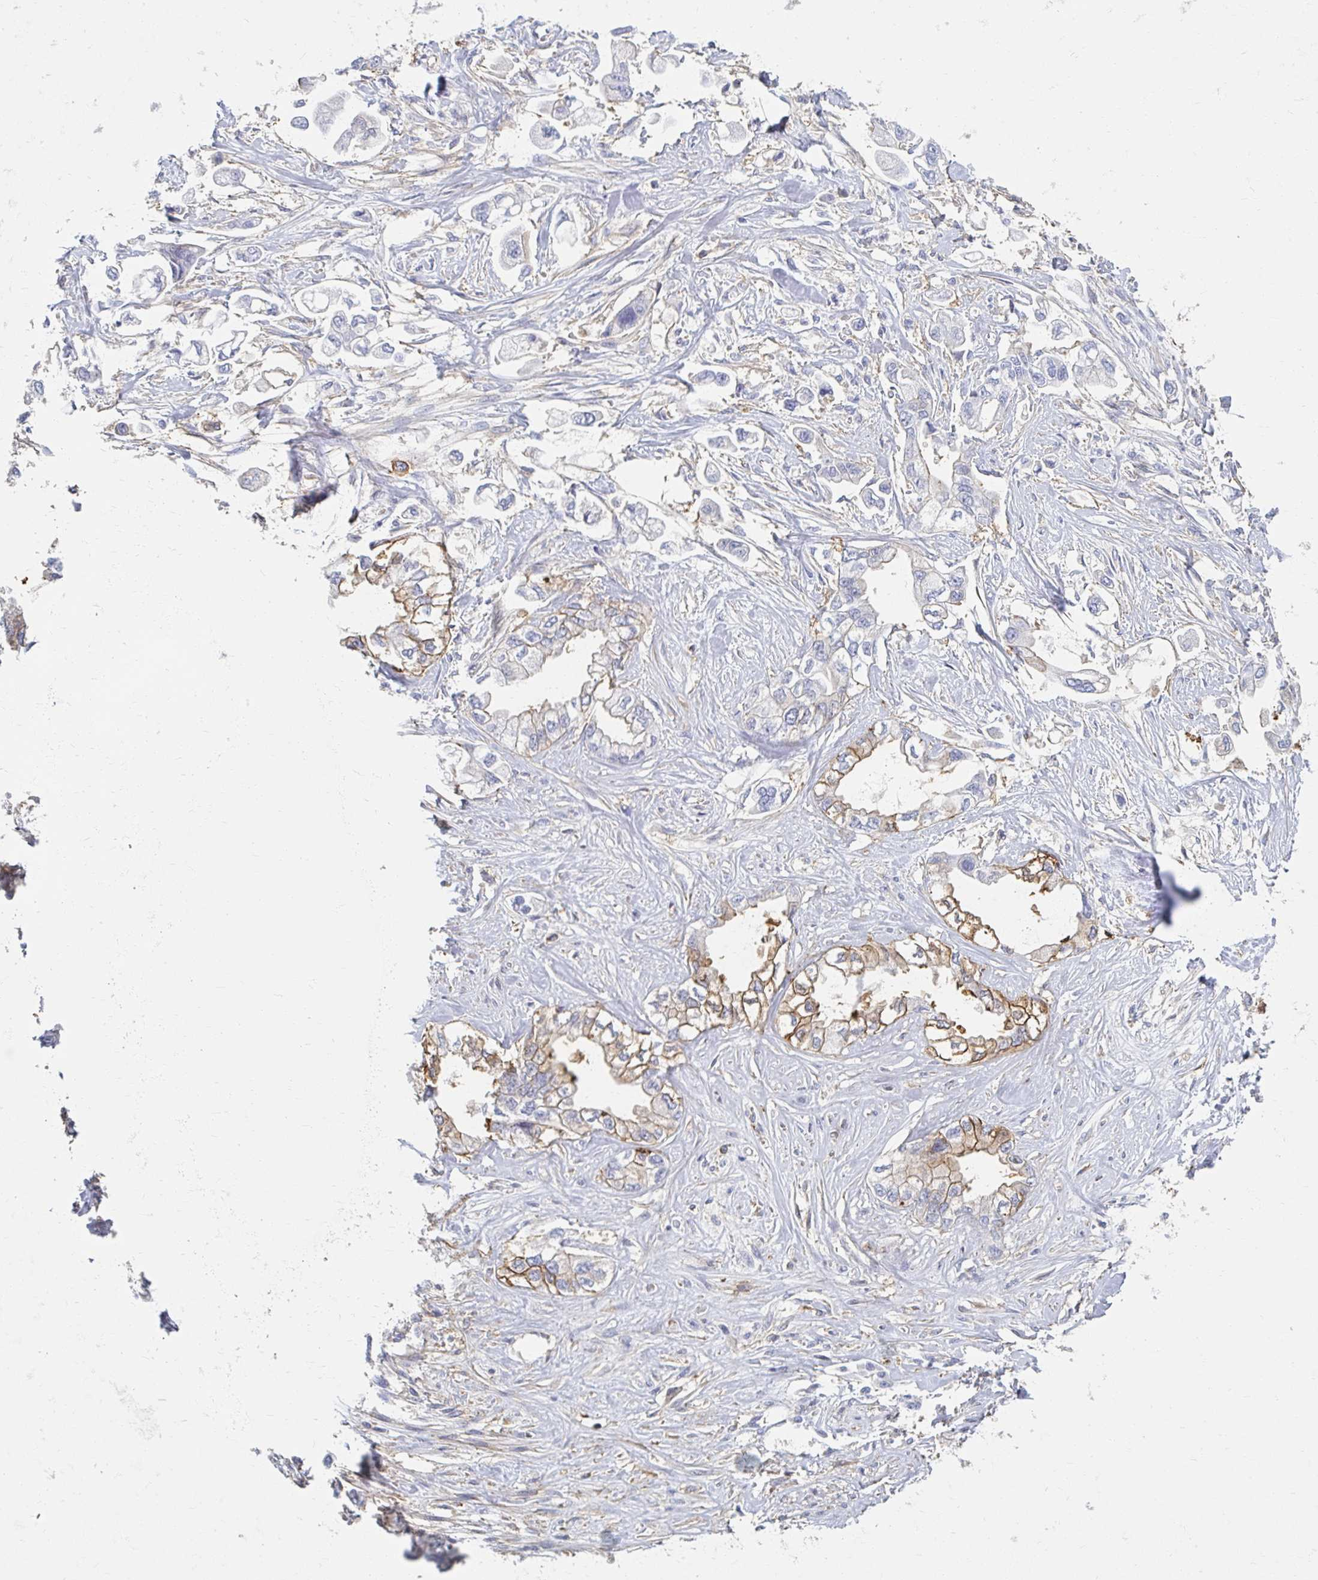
{"staining": {"intensity": "moderate", "quantity": "25%-75%", "location": "cytoplasmic/membranous"}, "tissue": "stomach cancer", "cell_type": "Tumor cells", "image_type": "cancer", "snomed": [{"axis": "morphology", "description": "Adenocarcinoma, NOS"}, {"axis": "topography", "description": "Stomach"}], "caption": "Moderate cytoplasmic/membranous positivity for a protein is appreciated in approximately 25%-75% of tumor cells of stomach cancer using IHC.", "gene": "MYLK2", "patient": {"sex": "male", "age": 62}}